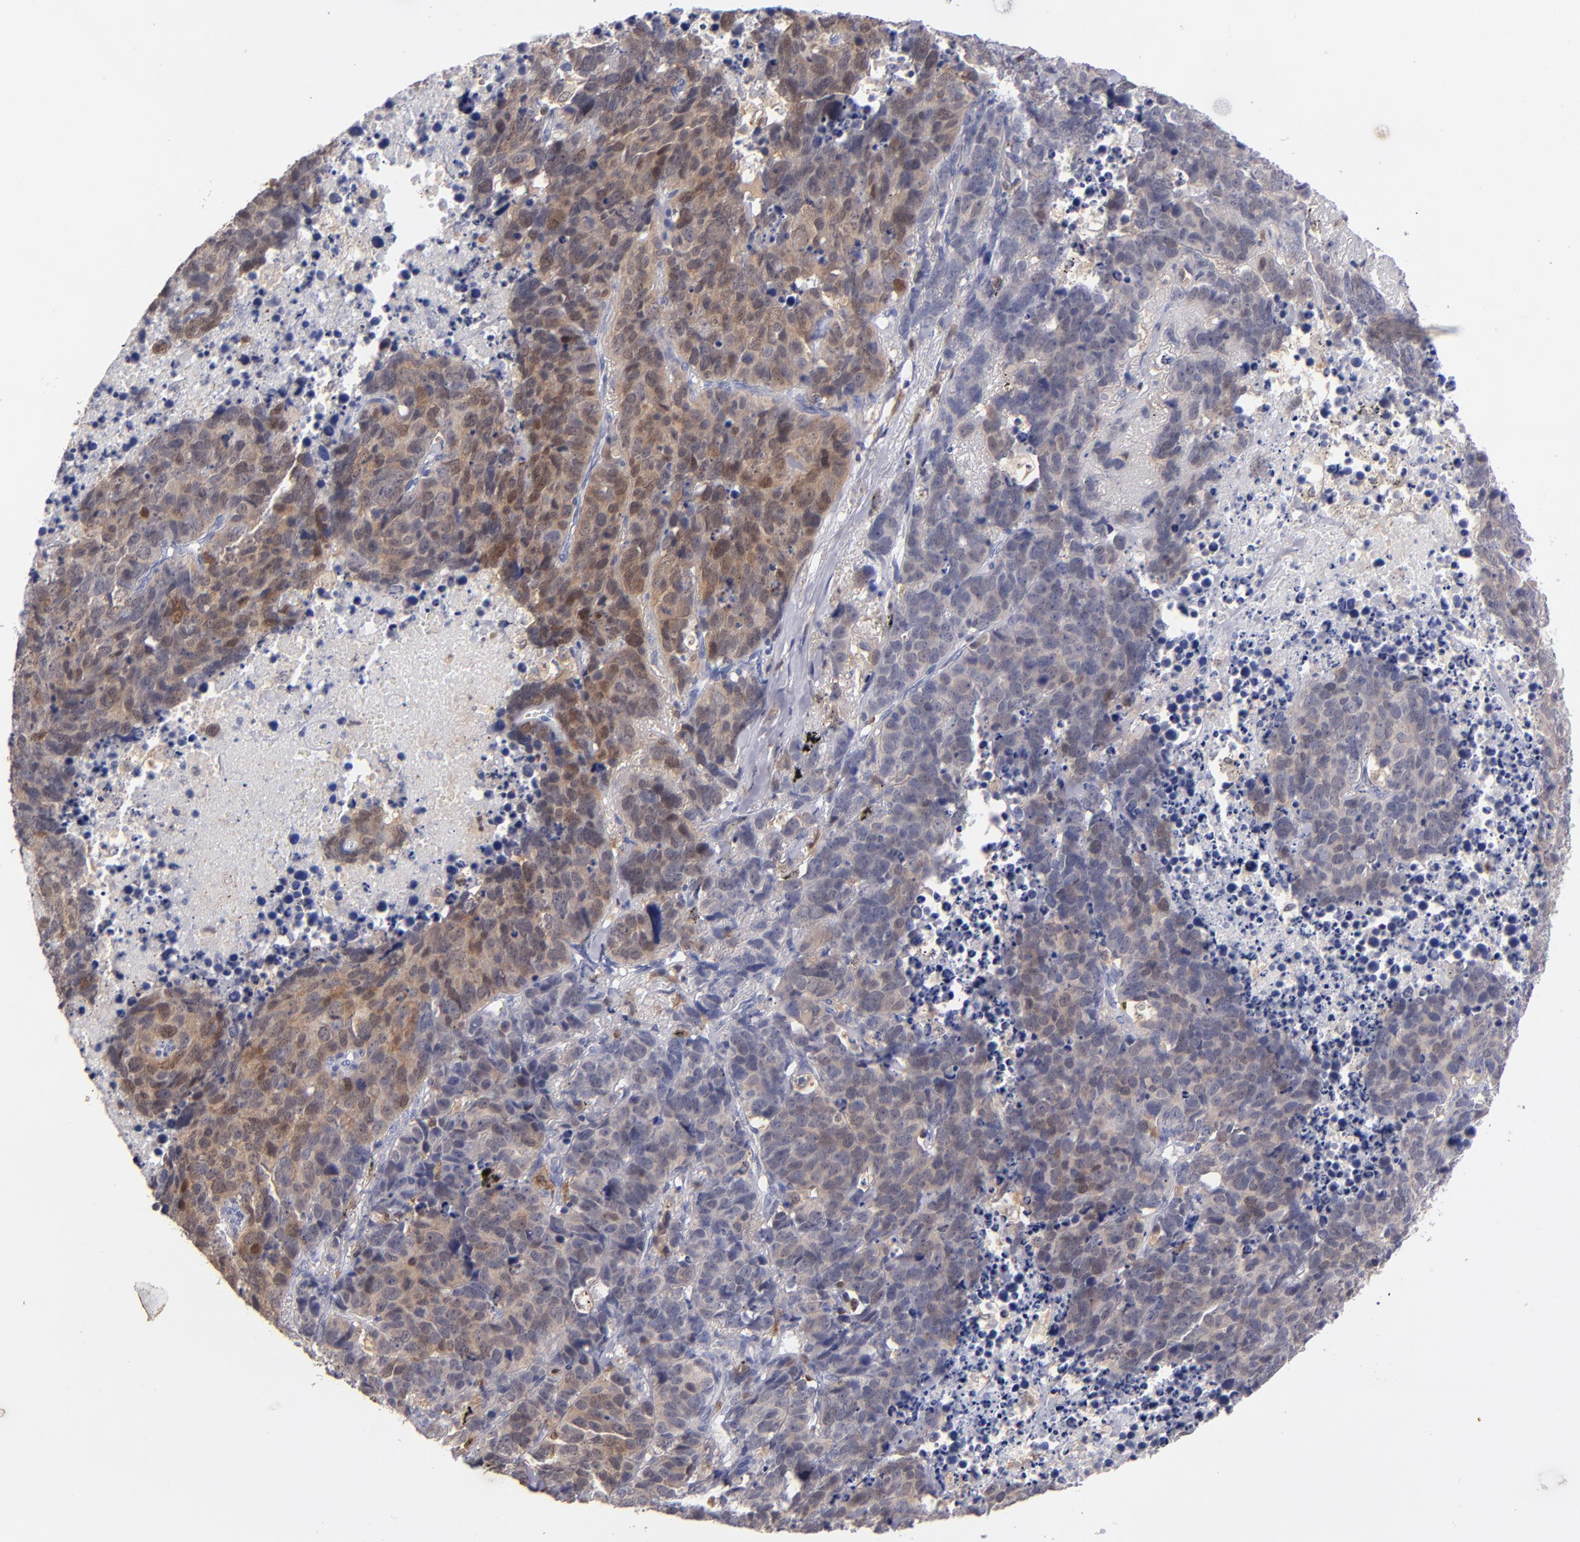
{"staining": {"intensity": "moderate", "quantity": "25%-75%", "location": "cytoplasmic/membranous"}, "tissue": "lung cancer", "cell_type": "Tumor cells", "image_type": "cancer", "snomed": [{"axis": "morphology", "description": "Carcinoid, malignant, NOS"}, {"axis": "topography", "description": "Lung"}], "caption": "This histopathology image exhibits immunohistochemistry (IHC) staining of human carcinoid (malignant) (lung), with medium moderate cytoplasmic/membranous expression in about 25%-75% of tumor cells.", "gene": "PRKCD", "patient": {"sex": "male", "age": 60}}